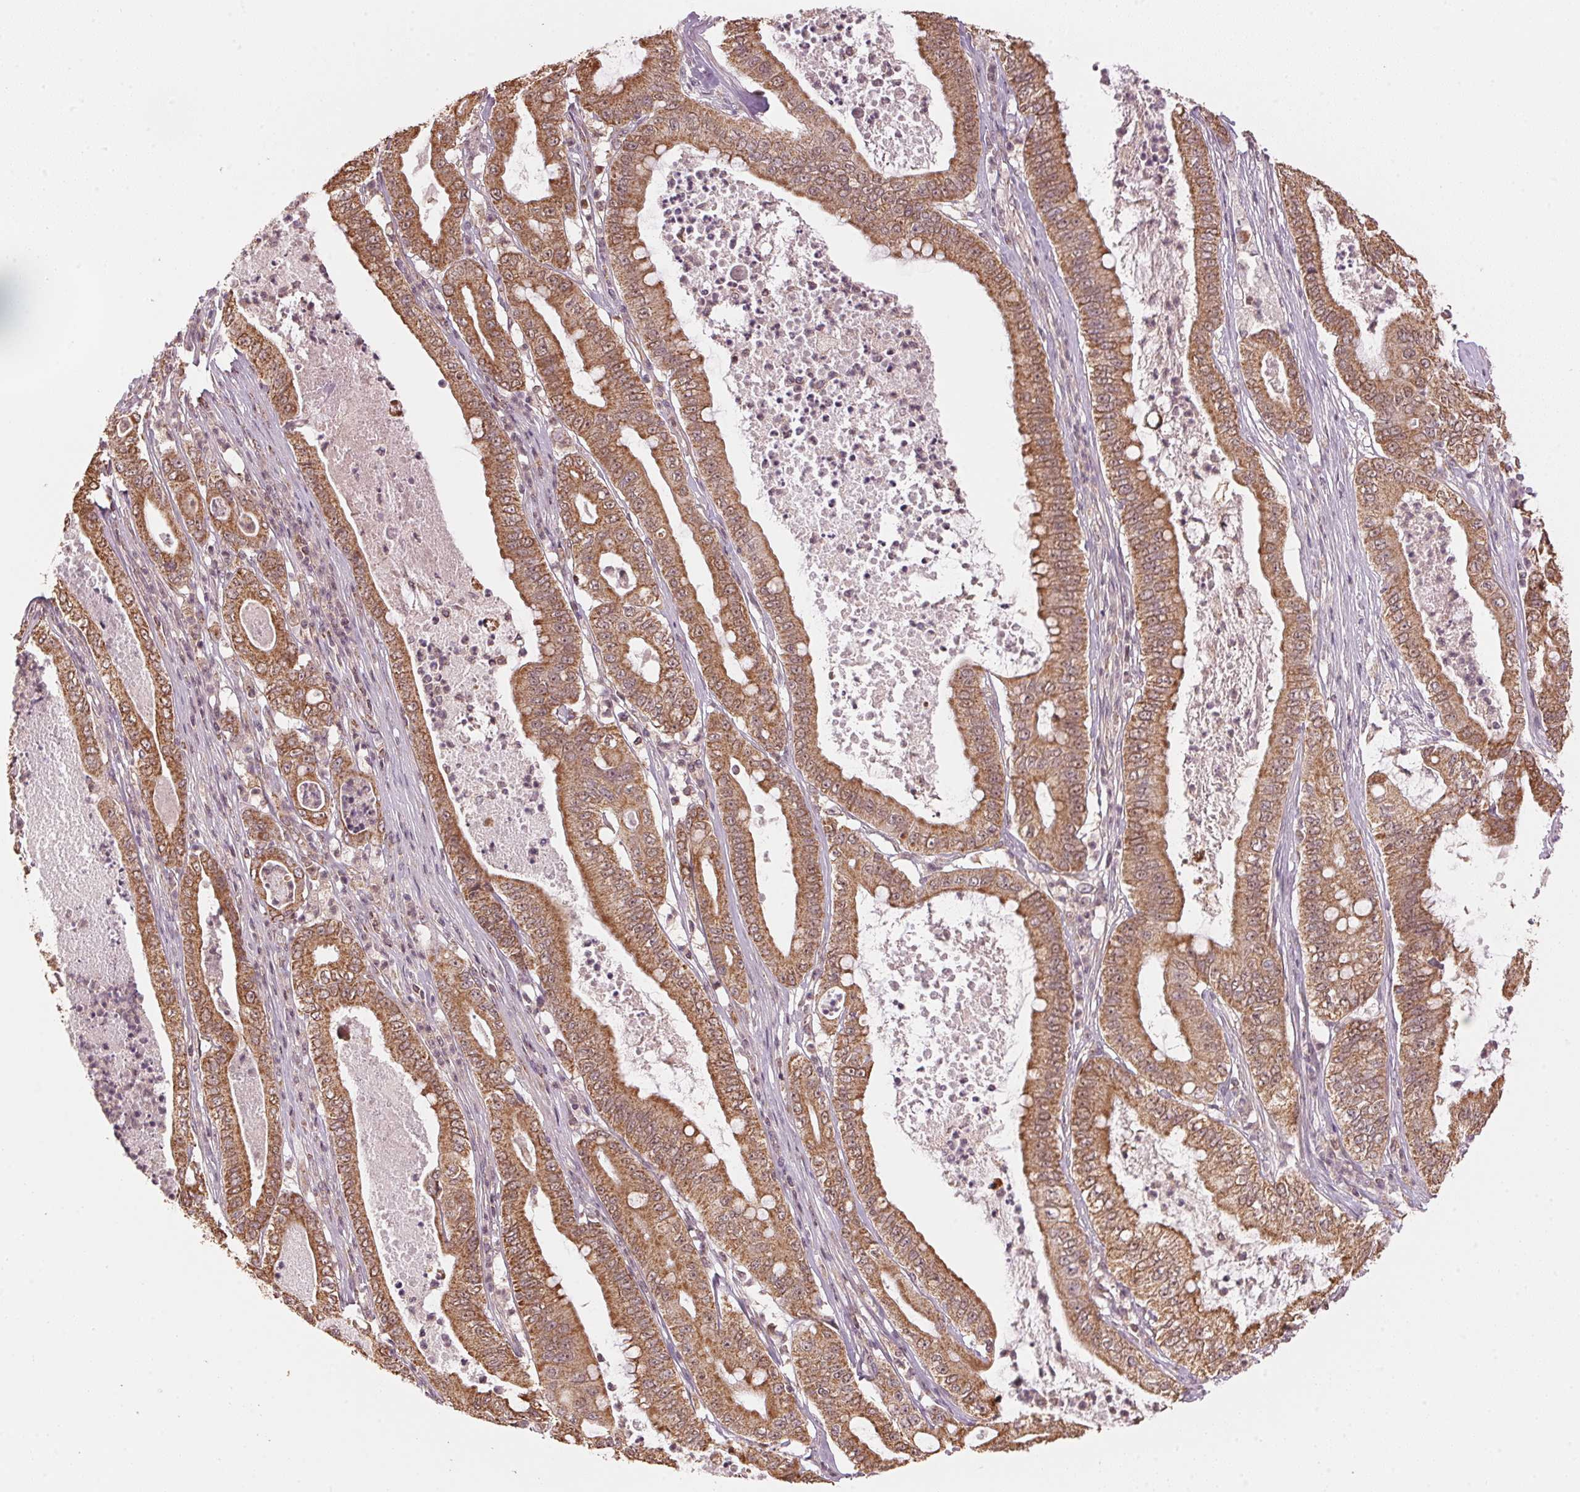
{"staining": {"intensity": "strong", "quantity": ">75%", "location": "cytoplasmic/membranous"}, "tissue": "pancreatic cancer", "cell_type": "Tumor cells", "image_type": "cancer", "snomed": [{"axis": "morphology", "description": "Adenocarcinoma, NOS"}, {"axis": "topography", "description": "Pancreas"}], "caption": "Immunohistochemical staining of adenocarcinoma (pancreatic) demonstrates strong cytoplasmic/membranous protein expression in approximately >75% of tumor cells.", "gene": "ARHGAP6", "patient": {"sex": "male", "age": 71}}